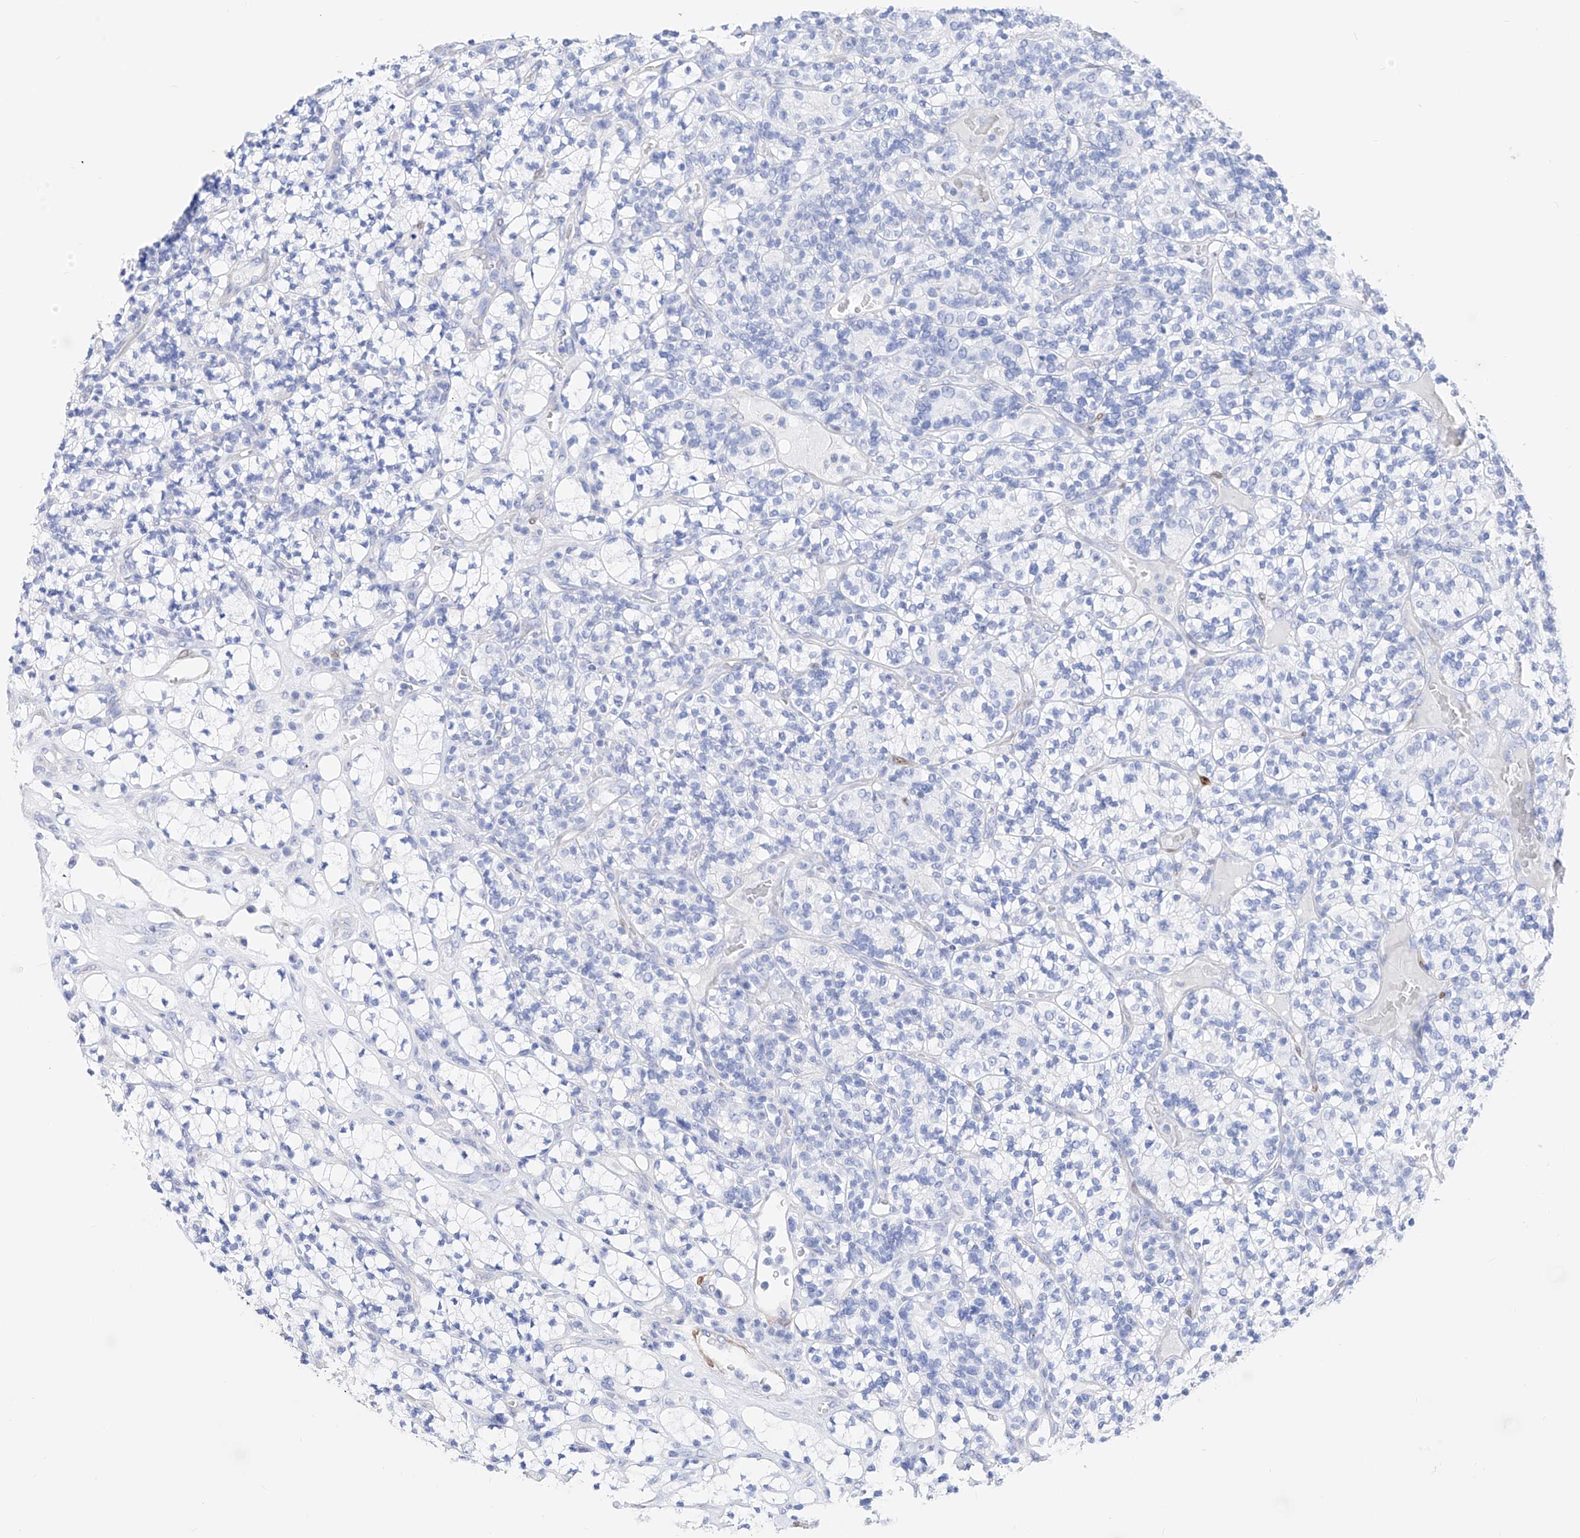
{"staining": {"intensity": "negative", "quantity": "none", "location": "none"}, "tissue": "renal cancer", "cell_type": "Tumor cells", "image_type": "cancer", "snomed": [{"axis": "morphology", "description": "Adenocarcinoma, NOS"}, {"axis": "topography", "description": "Kidney"}], "caption": "A photomicrograph of adenocarcinoma (renal) stained for a protein displays no brown staining in tumor cells.", "gene": "TRPC7", "patient": {"sex": "male", "age": 77}}